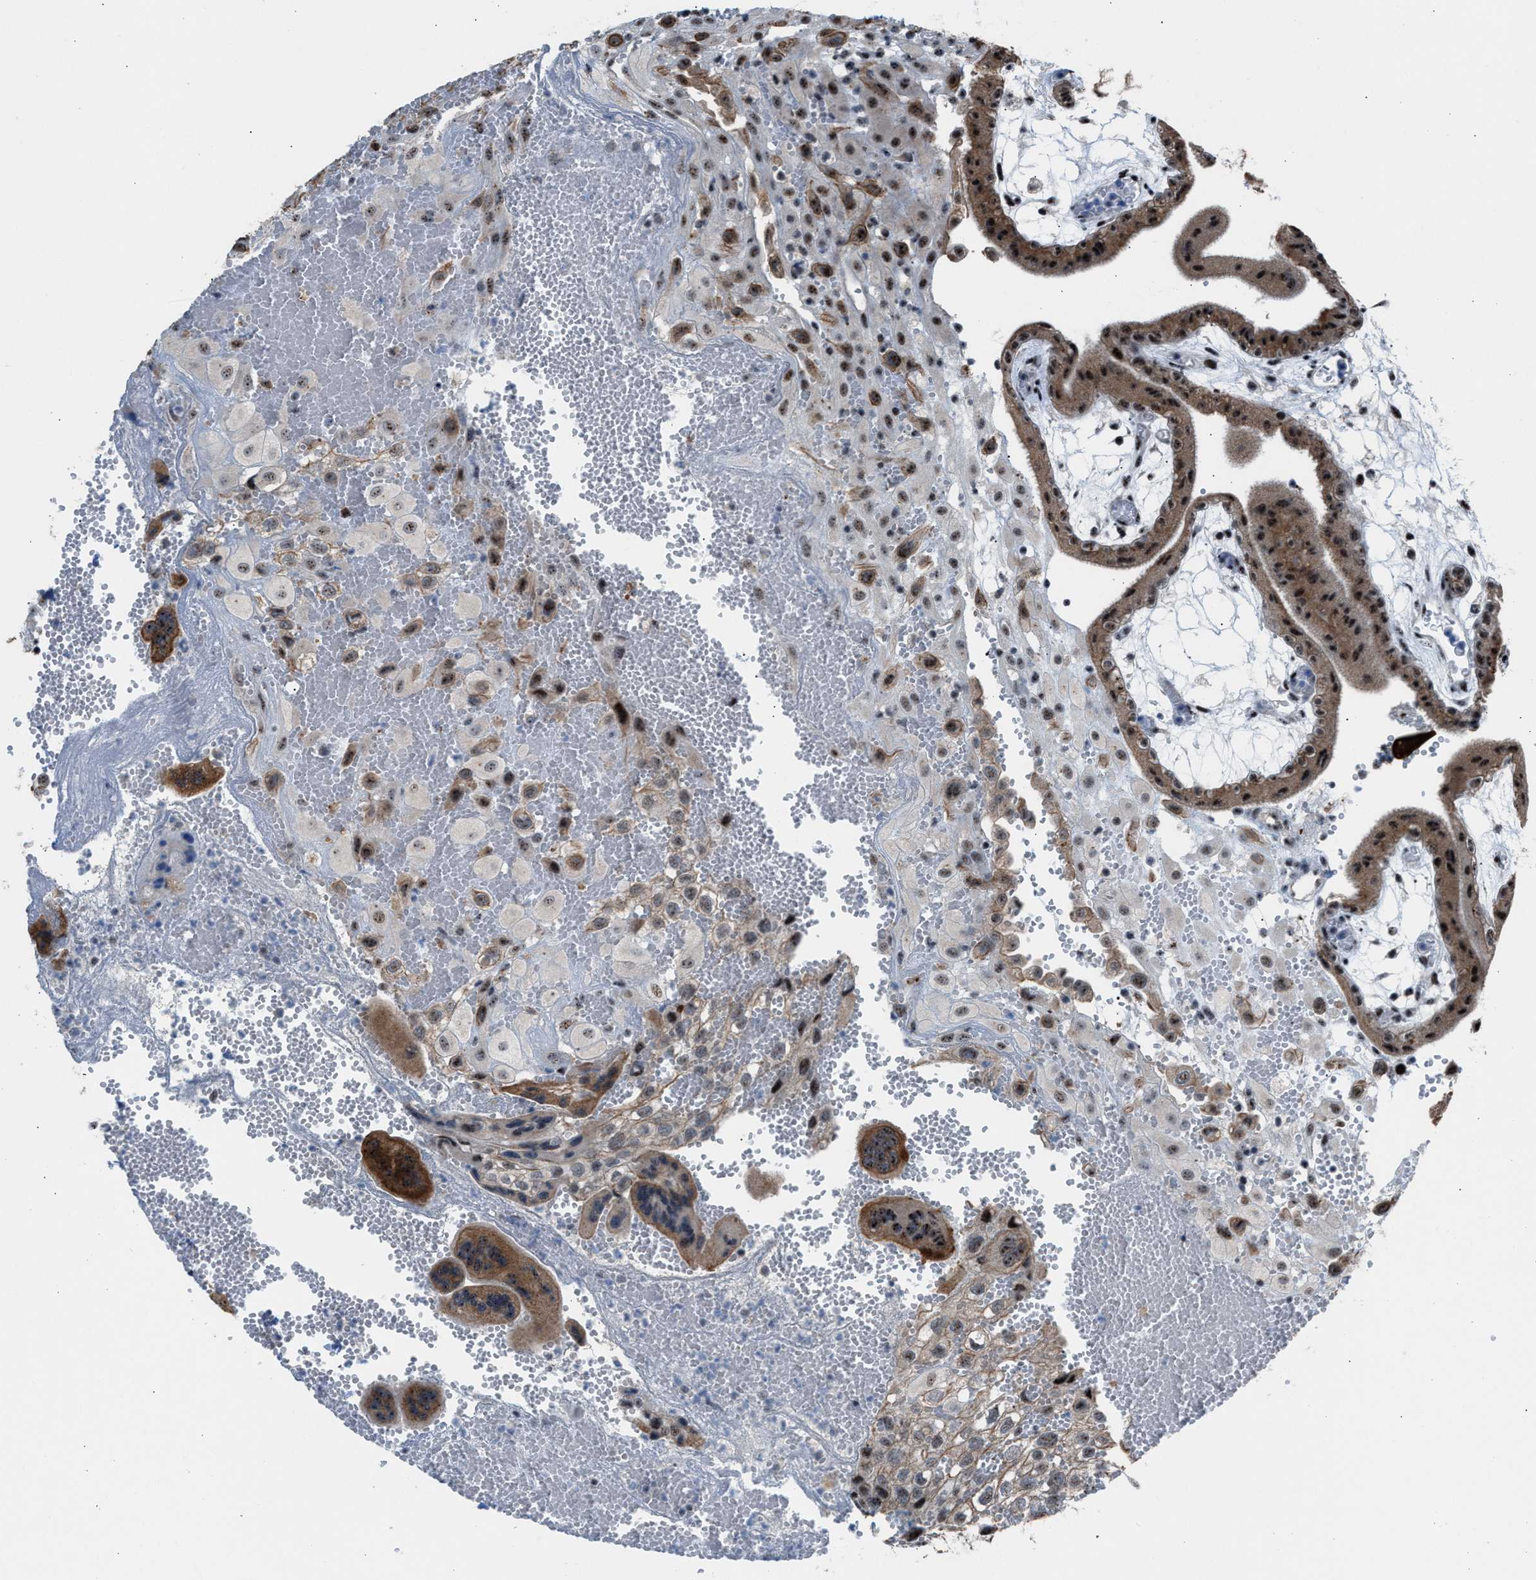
{"staining": {"intensity": "moderate", "quantity": "<25%", "location": "nuclear"}, "tissue": "placenta", "cell_type": "Decidual cells", "image_type": "normal", "snomed": [{"axis": "morphology", "description": "Normal tissue, NOS"}, {"axis": "topography", "description": "Placenta"}], "caption": "Immunohistochemical staining of benign placenta reveals <25% levels of moderate nuclear protein positivity in about <25% of decidual cells. (DAB (3,3'-diaminobenzidine) IHC, brown staining for protein, blue staining for nuclei).", "gene": "CENPP", "patient": {"sex": "female", "age": 18}}